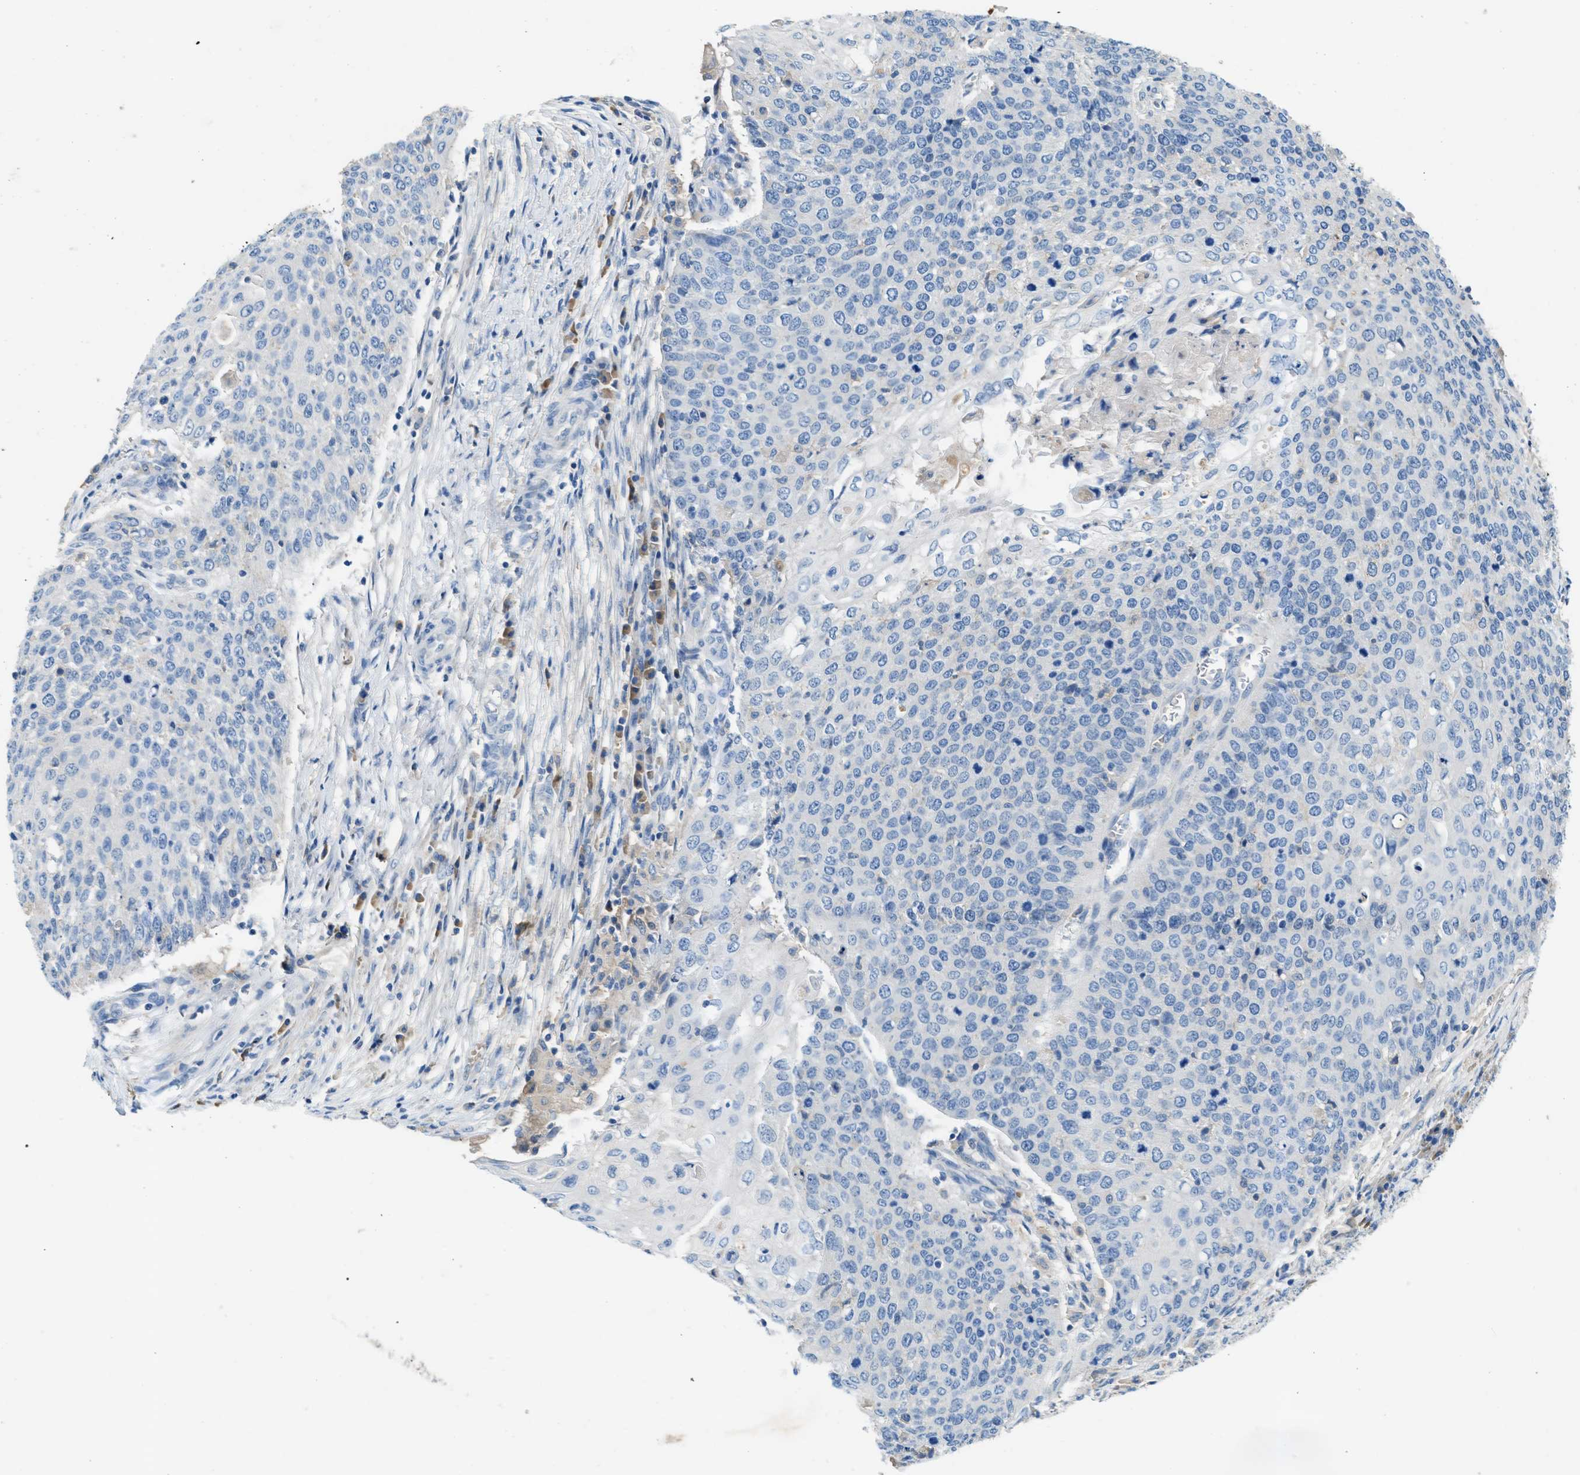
{"staining": {"intensity": "negative", "quantity": "none", "location": "none"}, "tissue": "cervical cancer", "cell_type": "Tumor cells", "image_type": "cancer", "snomed": [{"axis": "morphology", "description": "Squamous cell carcinoma, NOS"}, {"axis": "topography", "description": "Cervix"}], "caption": "Cervical cancer stained for a protein using IHC shows no positivity tumor cells.", "gene": "RWDD2B", "patient": {"sex": "female", "age": 39}}